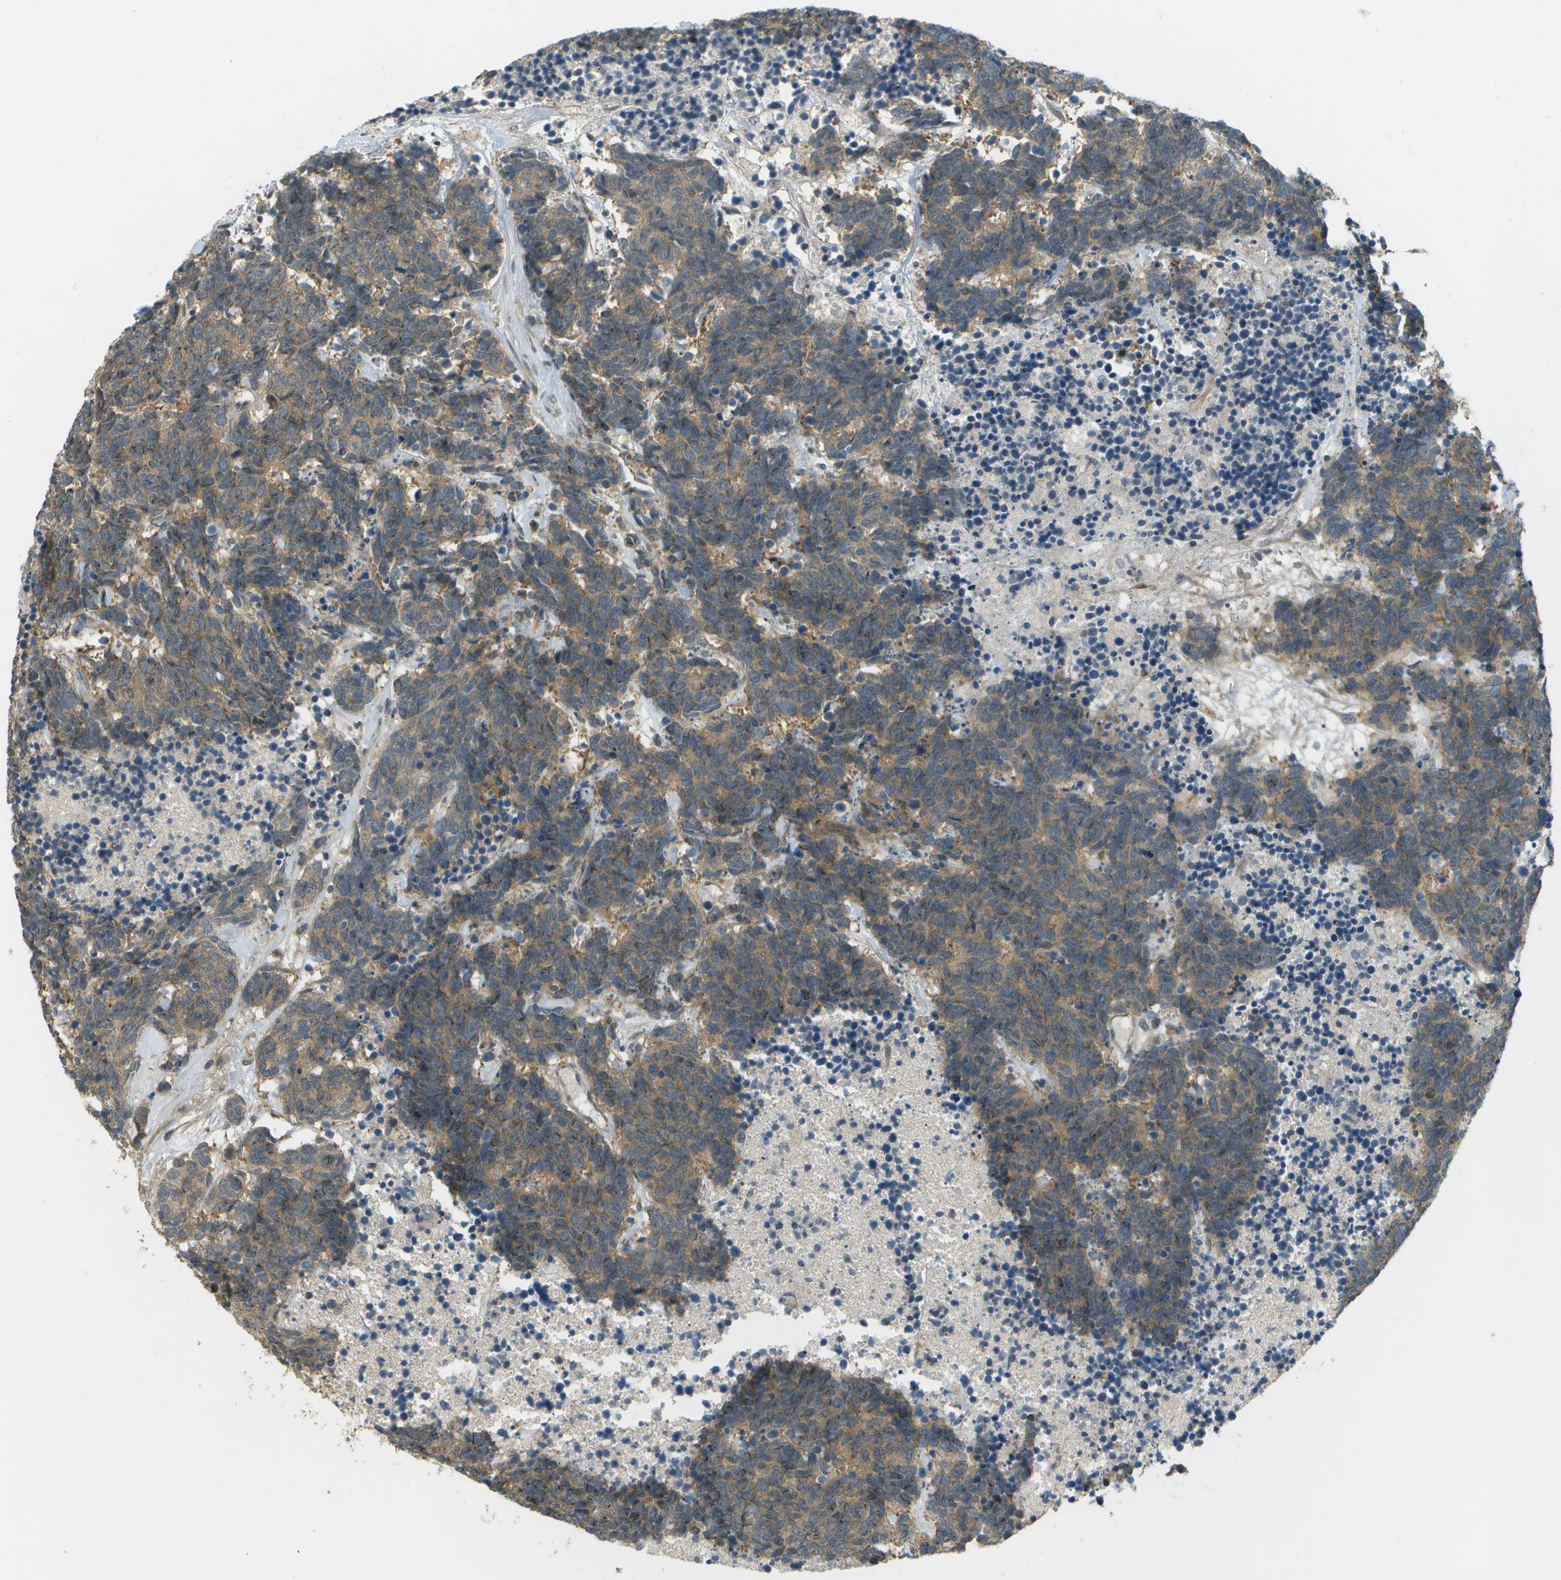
{"staining": {"intensity": "moderate", "quantity": ">75%", "location": "cytoplasmic/membranous"}, "tissue": "carcinoid", "cell_type": "Tumor cells", "image_type": "cancer", "snomed": [{"axis": "morphology", "description": "Carcinoma, NOS"}, {"axis": "morphology", "description": "Carcinoid, malignant, NOS"}, {"axis": "topography", "description": "Urinary bladder"}], "caption": "Human carcinoid stained with a brown dye shows moderate cytoplasmic/membranous positive staining in about >75% of tumor cells.", "gene": "WNK2", "patient": {"sex": "male", "age": 57}}